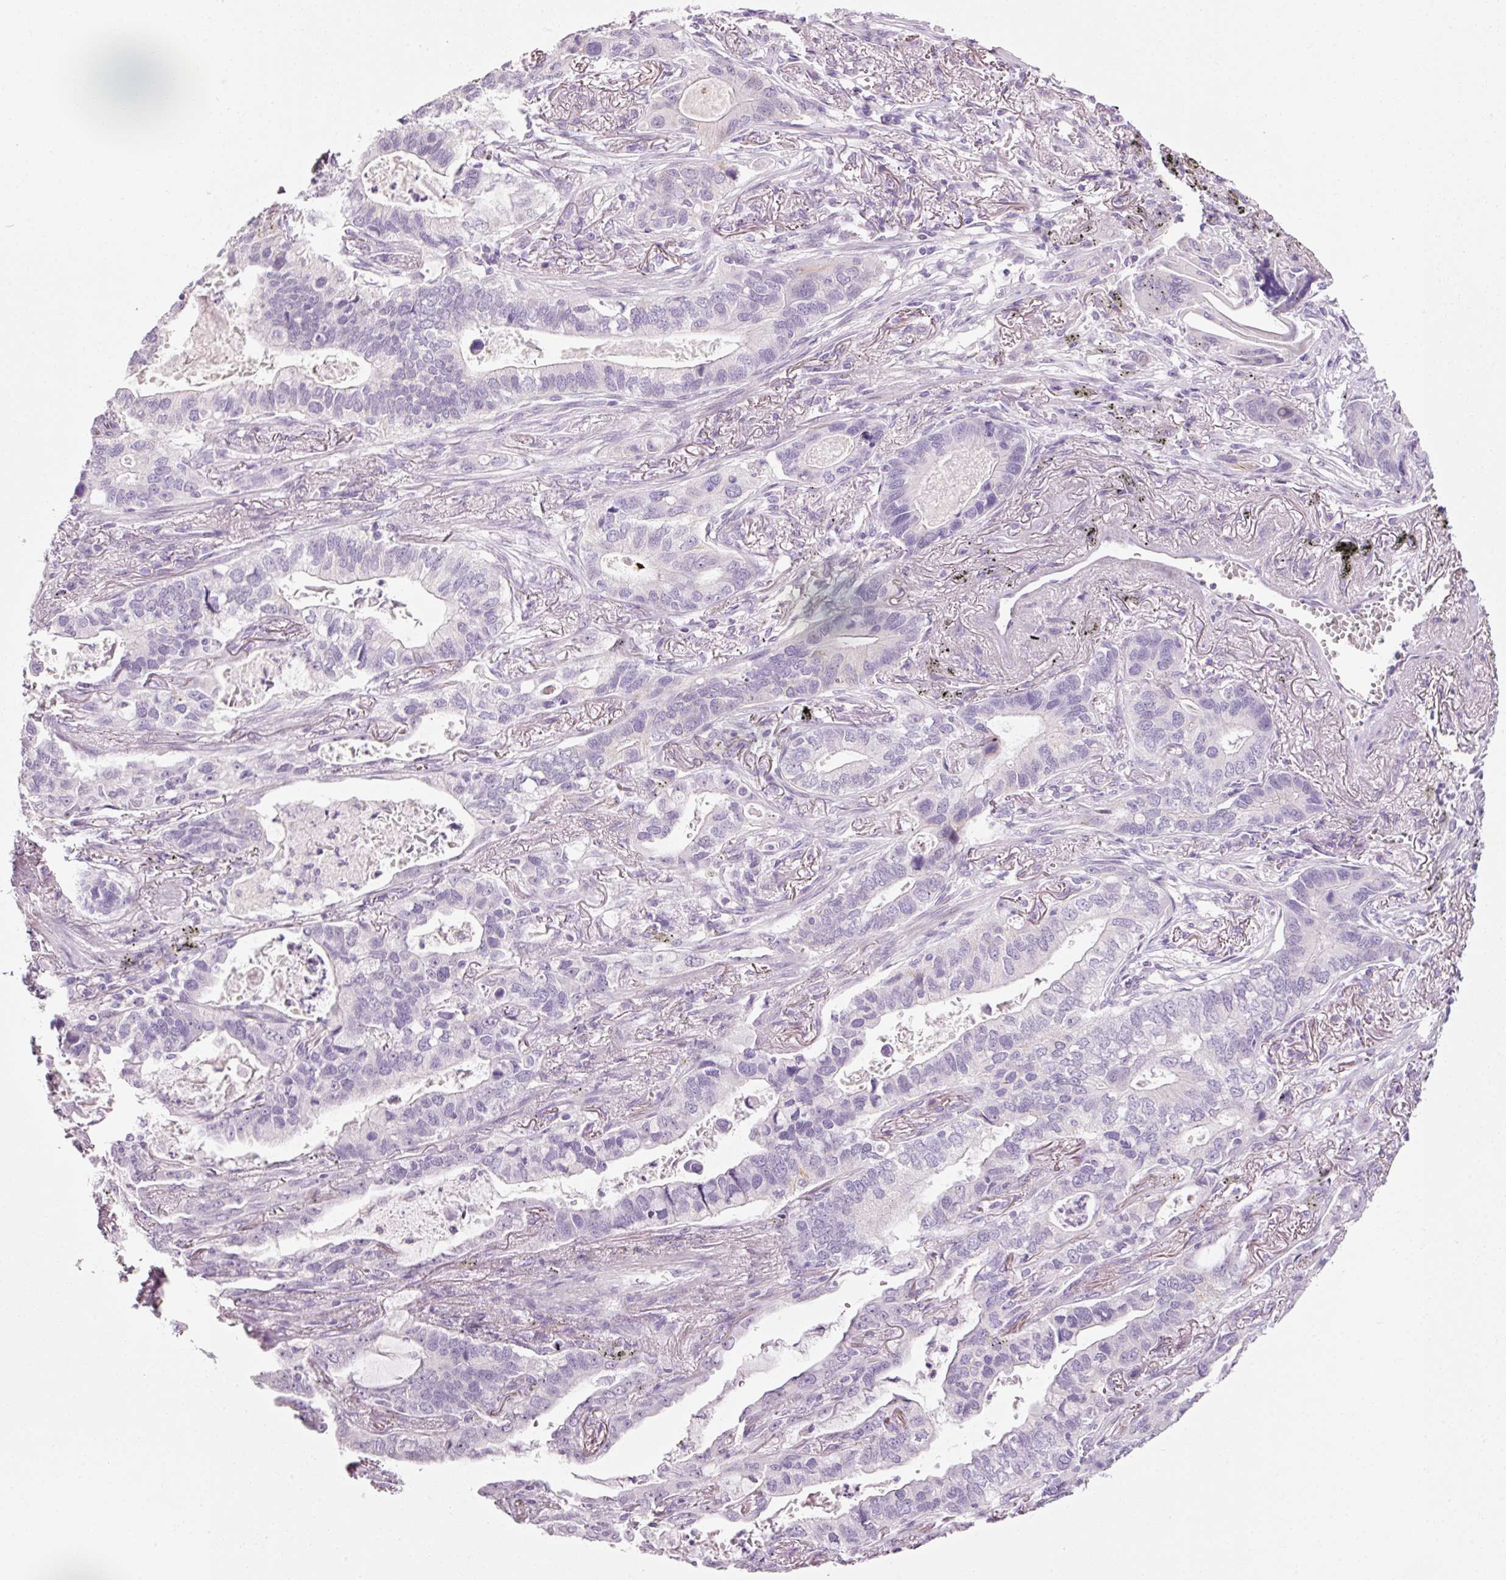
{"staining": {"intensity": "negative", "quantity": "none", "location": "none"}, "tissue": "lung cancer", "cell_type": "Tumor cells", "image_type": "cancer", "snomed": [{"axis": "morphology", "description": "Adenocarcinoma, NOS"}, {"axis": "topography", "description": "Lung"}], "caption": "Immunohistochemical staining of adenocarcinoma (lung) displays no significant staining in tumor cells. (Brightfield microscopy of DAB (3,3'-diaminobenzidine) IHC at high magnification).", "gene": "ANKRD20A1", "patient": {"sex": "male", "age": 67}}